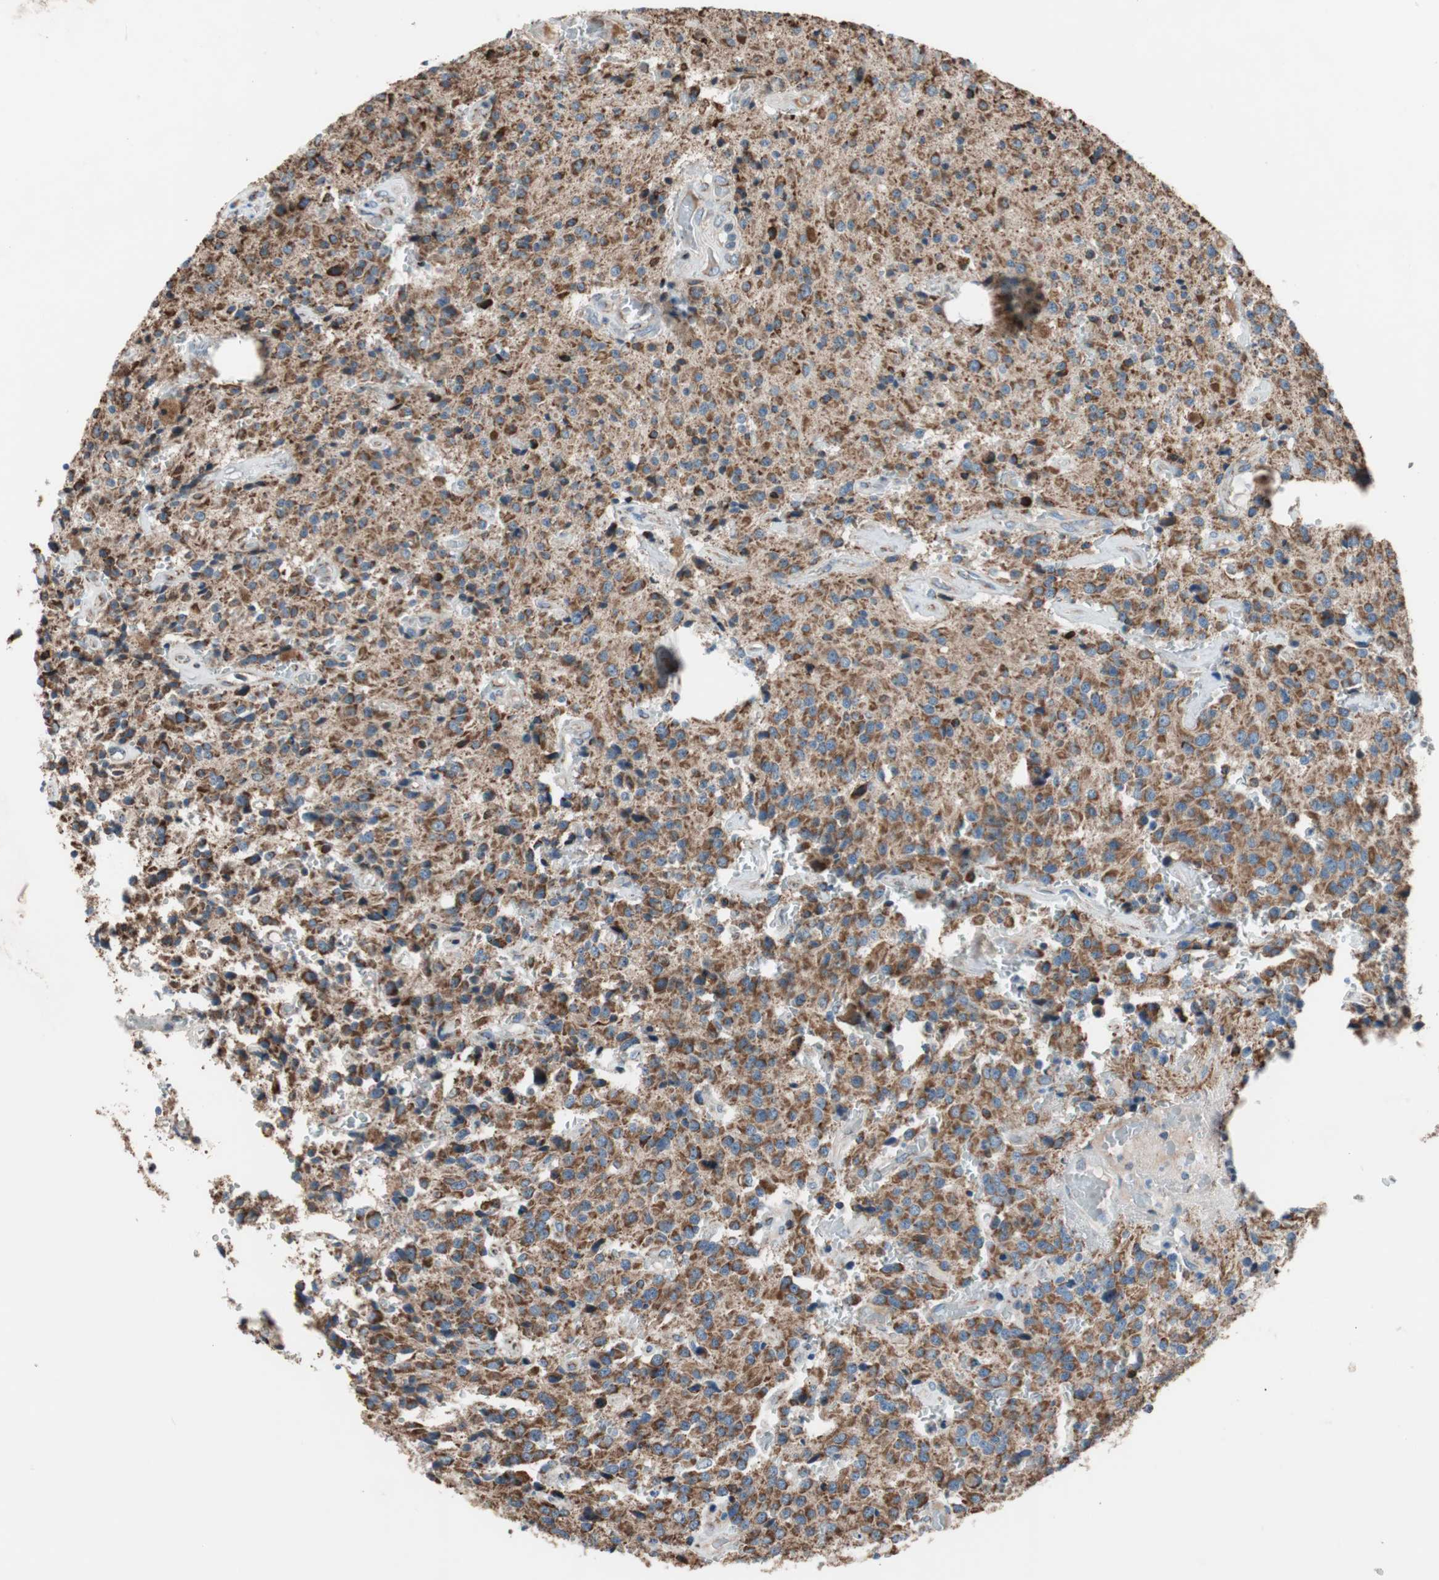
{"staining": {"intensity": "strong", "quantity": ">75%", "location": "cytoplasmic/membranous"}, "tissue": "glioma", "cell_type": "Tumor cells", "image_type": "cancer", "snomed": [{"axis": "morphology", "description": "Glioma, malignant, Low grade"}, {"axis": "topography", "description": "Brain"}], "caption": "DAB immunohistochemical staining of human glioma displays strong cytoplasmic/membranous protein staining in approximately >75% of tumor cells.", "gene": "PCSK4", "patient": {"sex": "male", "age": 58}}